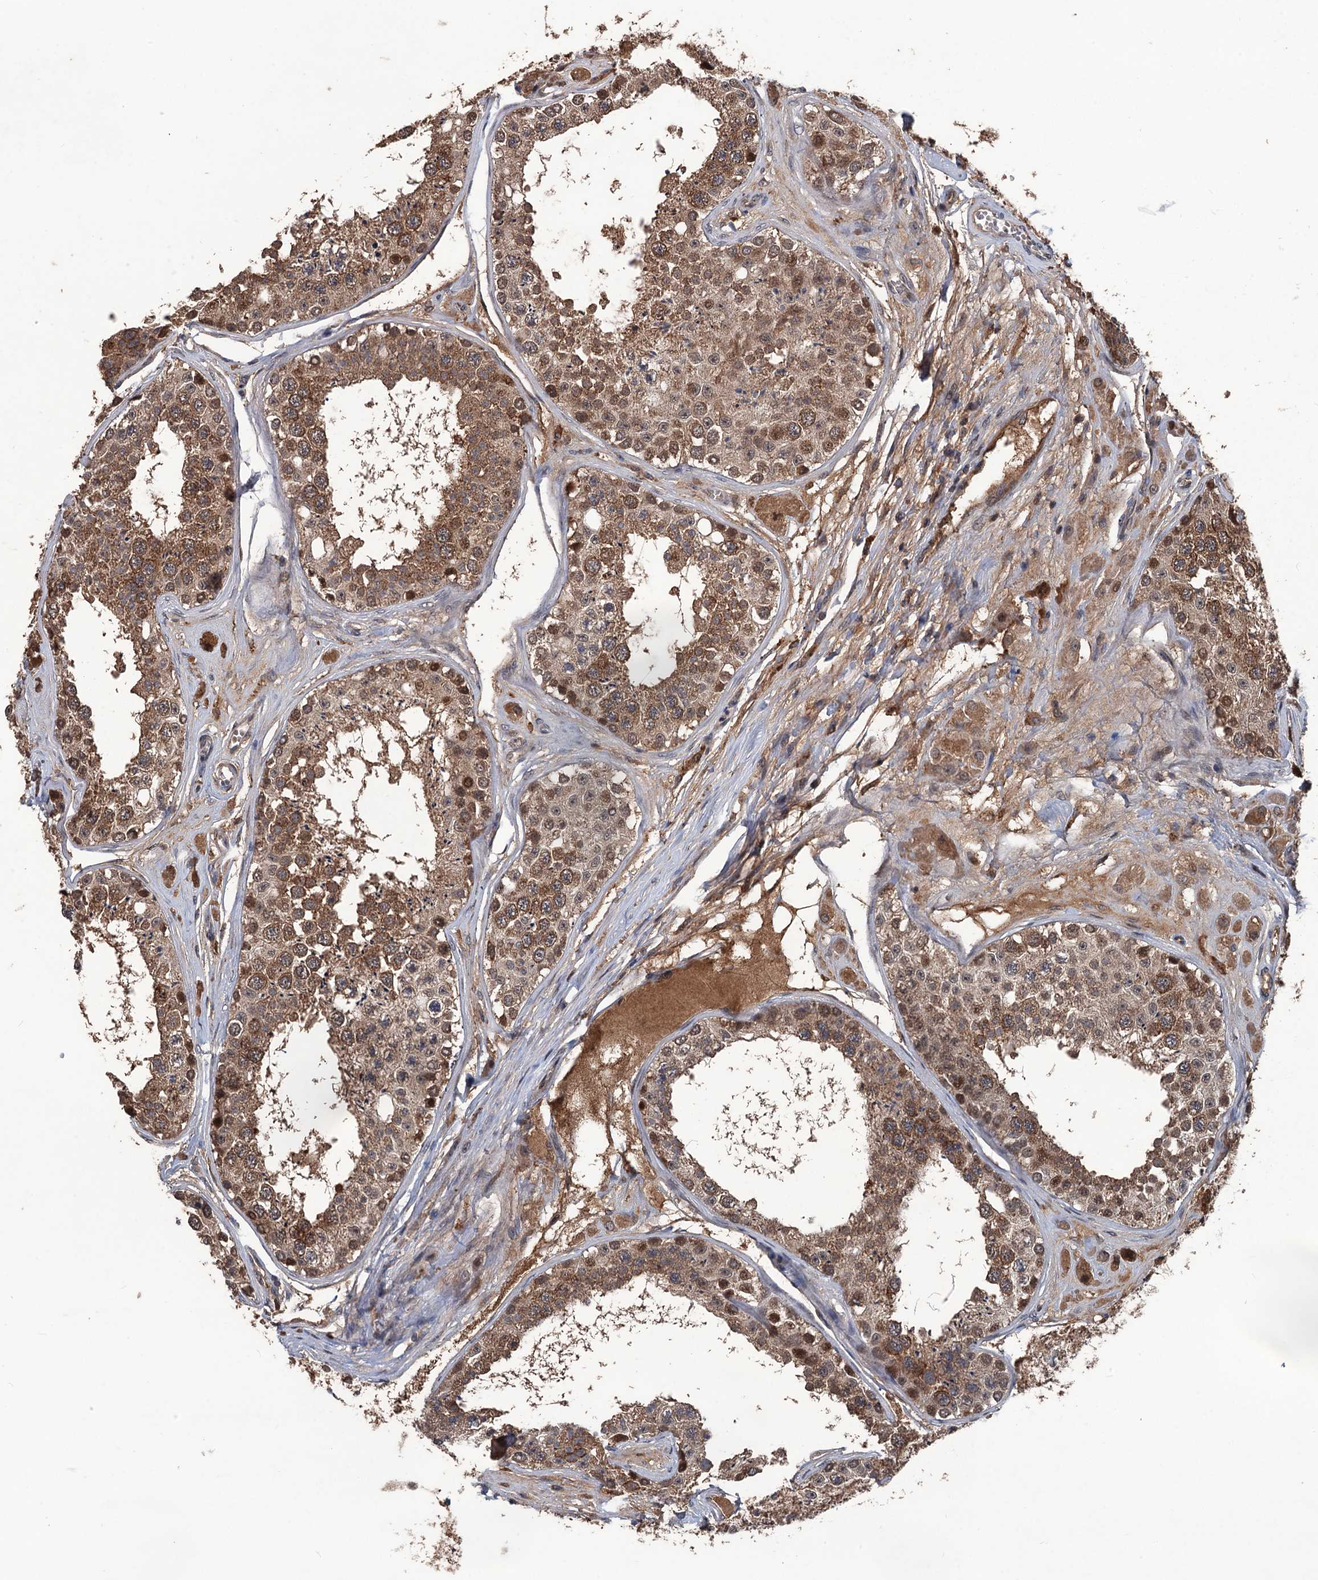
{"staining": {"intensity": "moderate", "quantity": ">75%", "location": "cytoplasmic/membranous,nuclear"}, "tissue": "testis", "cell_type": "Cells in seminiferous ducts", "image_type": "normal", "snomed": [{"axis": "morphology", "description": "Normal tissue, NOS"}, {"axis": "topography", "description": "Testis"}], "caption": "Testis stained with a brown dye displays moderate cytoplasmic/membranous,nuclear positive staining in about >75% of cells in seminiferous ducts.", "gene": "ZNF438", "patient": {"sex": "male", "age": 25}}